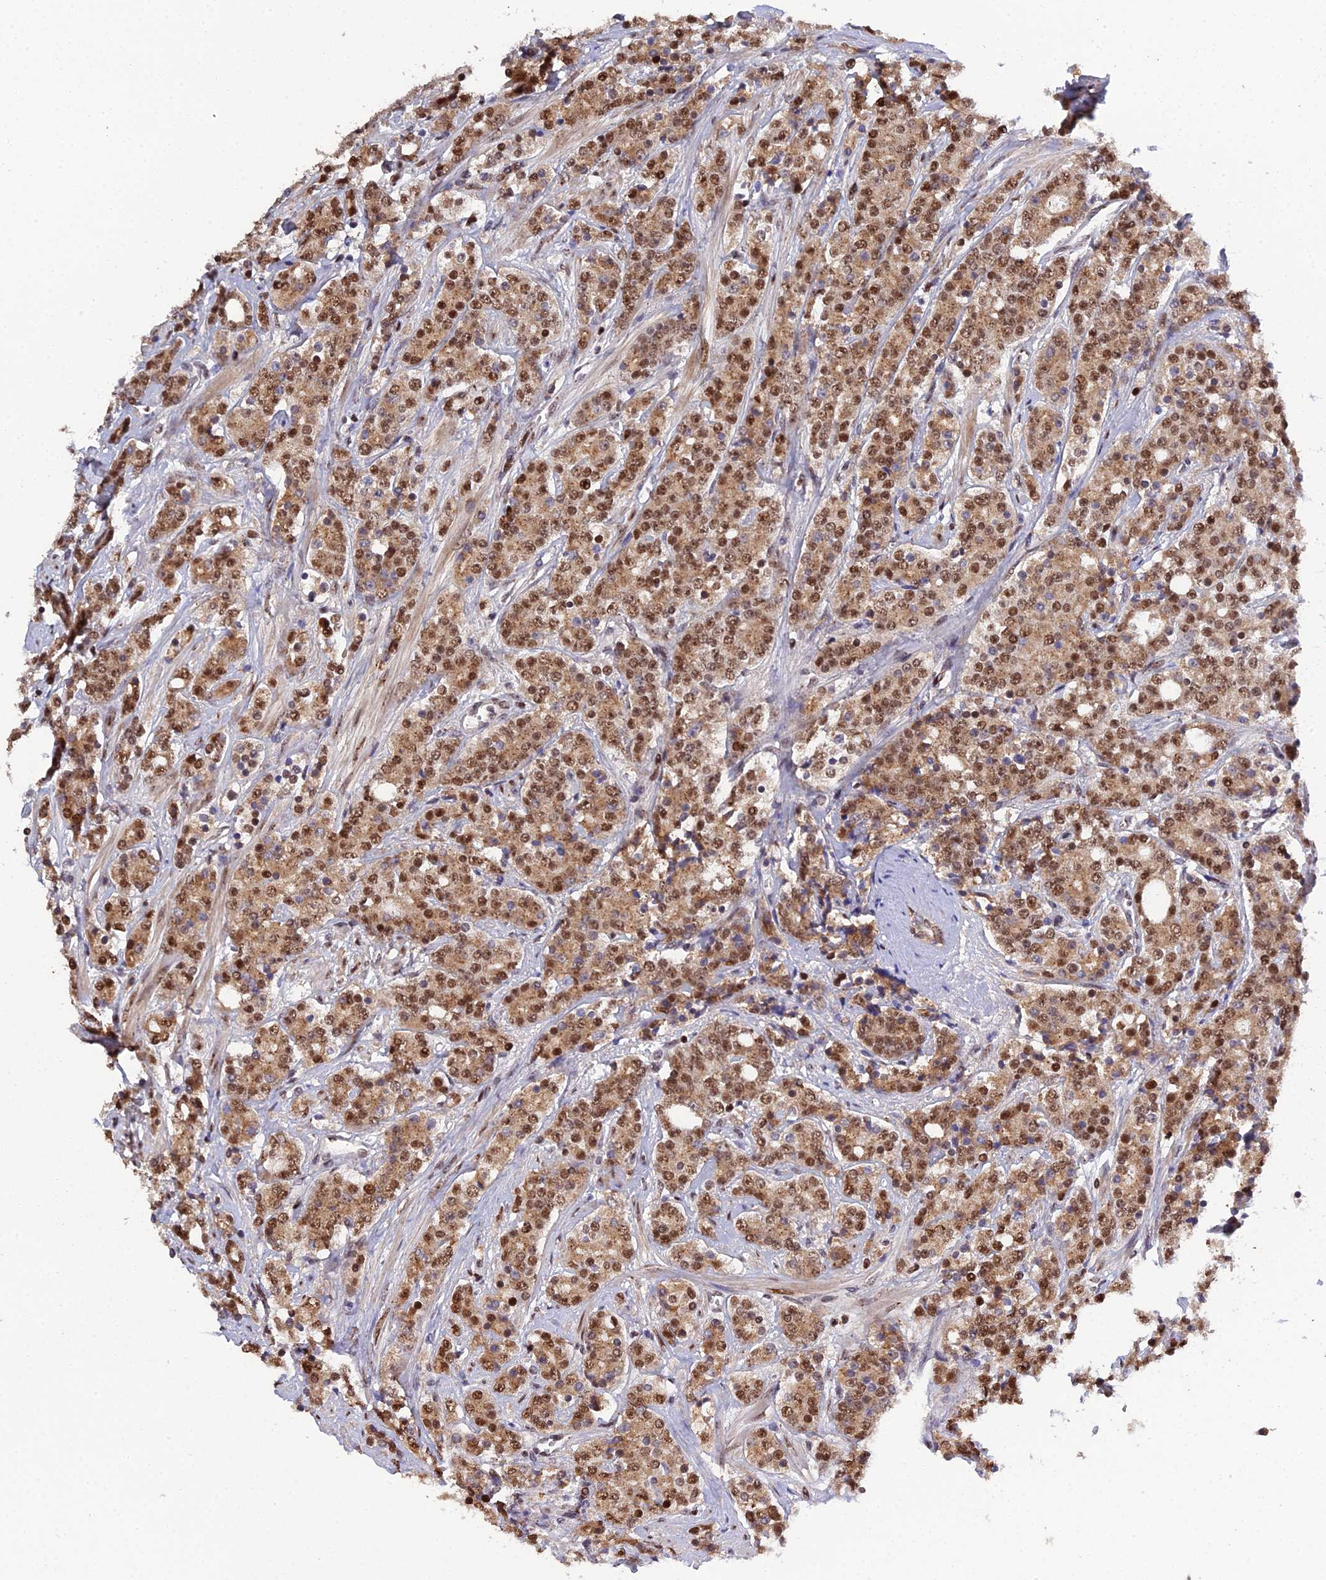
{"staining": {"intensity": "moderate", "quantity": ">75%", "location": "cytoplasmic/membranous,nuclear"}, "tissue": "prostate cancer", "cell_type": "Tumor cells", "image_type": "cancer", "snomed": [{"axis": "morphology", "description": "Adenocarcinoma, High grade"}, {"axis": "topography", "description": "Prostate"}], "caption": "This is an image of immunohistochemistry staining of adenocarcinoma (high-grade) (prostate), which shows moderate staining in the cytoplasmic/membranous and nuclear of tumor cells.", "gene": "ARL2", "patient": {"sex": "male", "age": 62}}